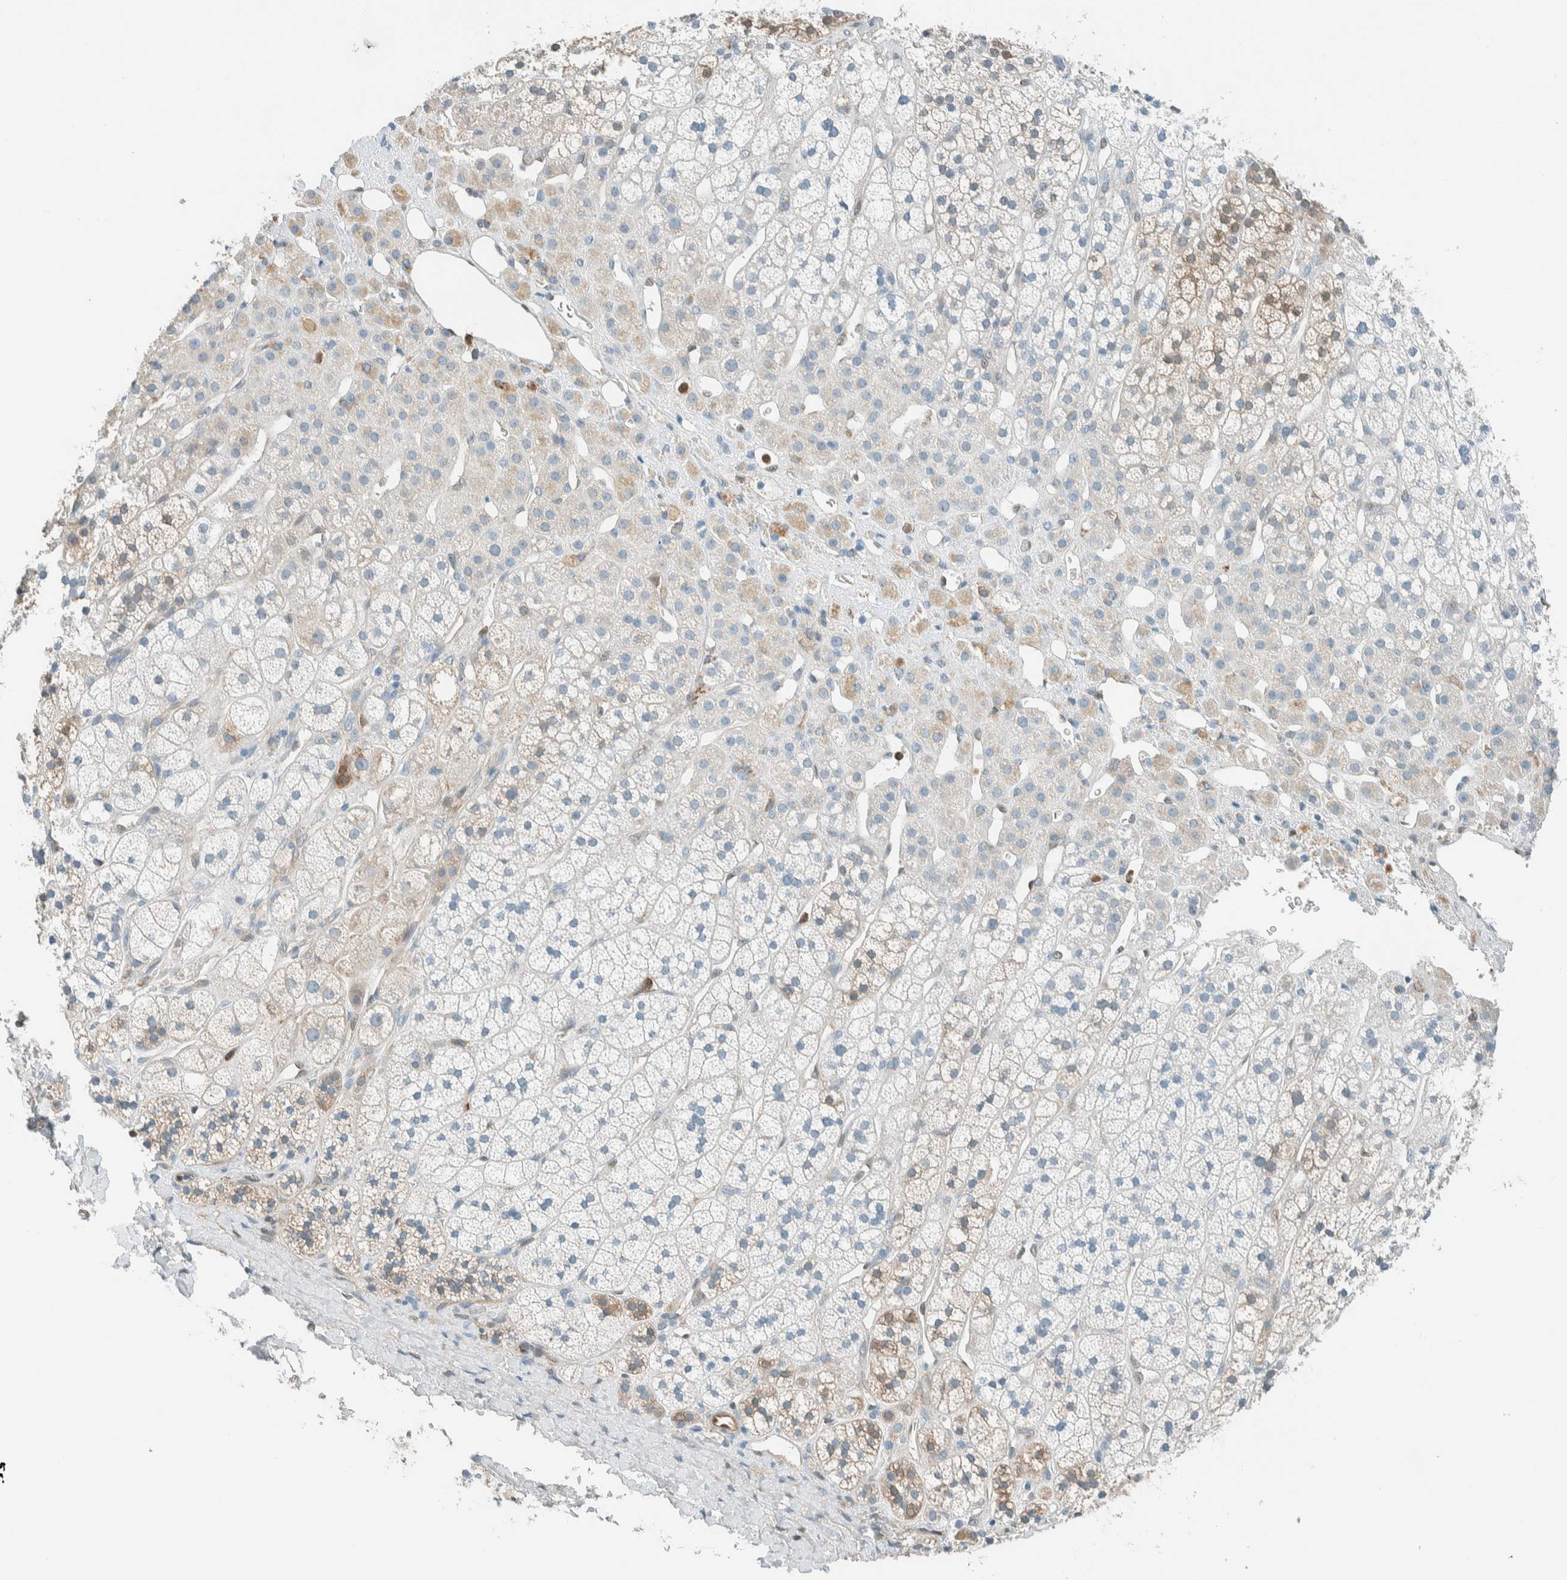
{"staining": {"intensity": "weak", "quantity": "<25%", "location": "cytoplasmic/membranous"}, "tissue": "adrenal gland", "cell_type": "Glandular cells", "image_type": "normal", "snomed": [{"axis": "morphology", "description": "Normal tissue, NOS"}, {"axis": "topography", "description": "Adrenal gland"}], "caption": "Adrenal gland stained for a protein using IHC exhibits no positivity glandular cells.", "gene": "NXN", "patient": {"sex": "male", "age": 56}}